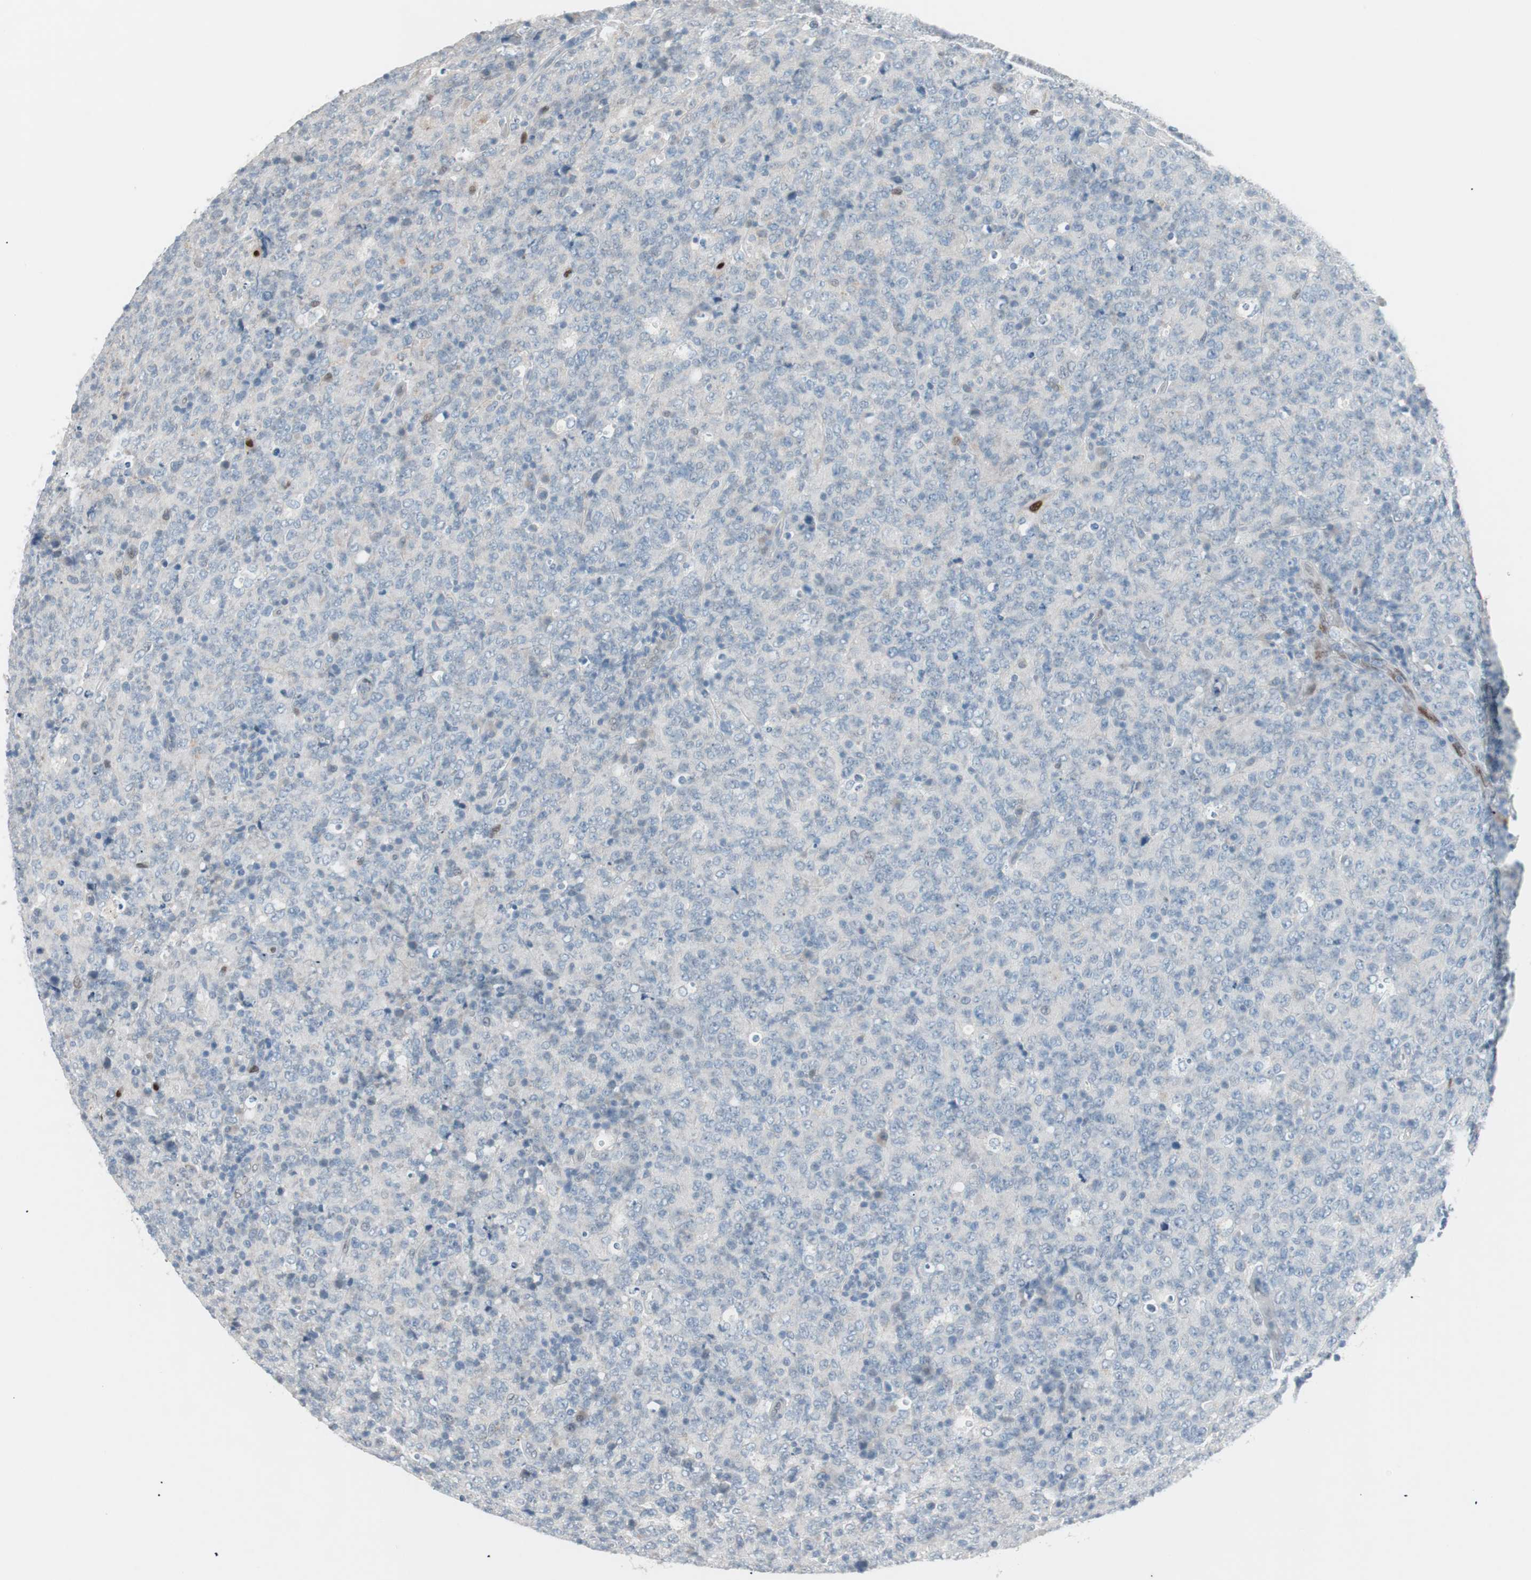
{"staining": {"intensity": "negative", "quantity": "none", "location": "none"}, "tissue": "lymphoma", "cell_type": "Tumor cells", "image_type": "cancer", "snomed": [{"axis": "morphology", "description": "Malignant lymphoma, non-Hodgkin's type, High grade"}, {"axis": "topography", "description": "Tonsil"}], "caption": "The image exhibits no significant staining in tumor cells of lymphoma. Brightfield microscopy of immunohistochemistry stained with DAB (3,3'-diaminobenzidine) (brown) and hematoxylin (blue), captured at high magnification.", "gene": "FOSL1", "patient": {"sex": "female", "age": 36}}